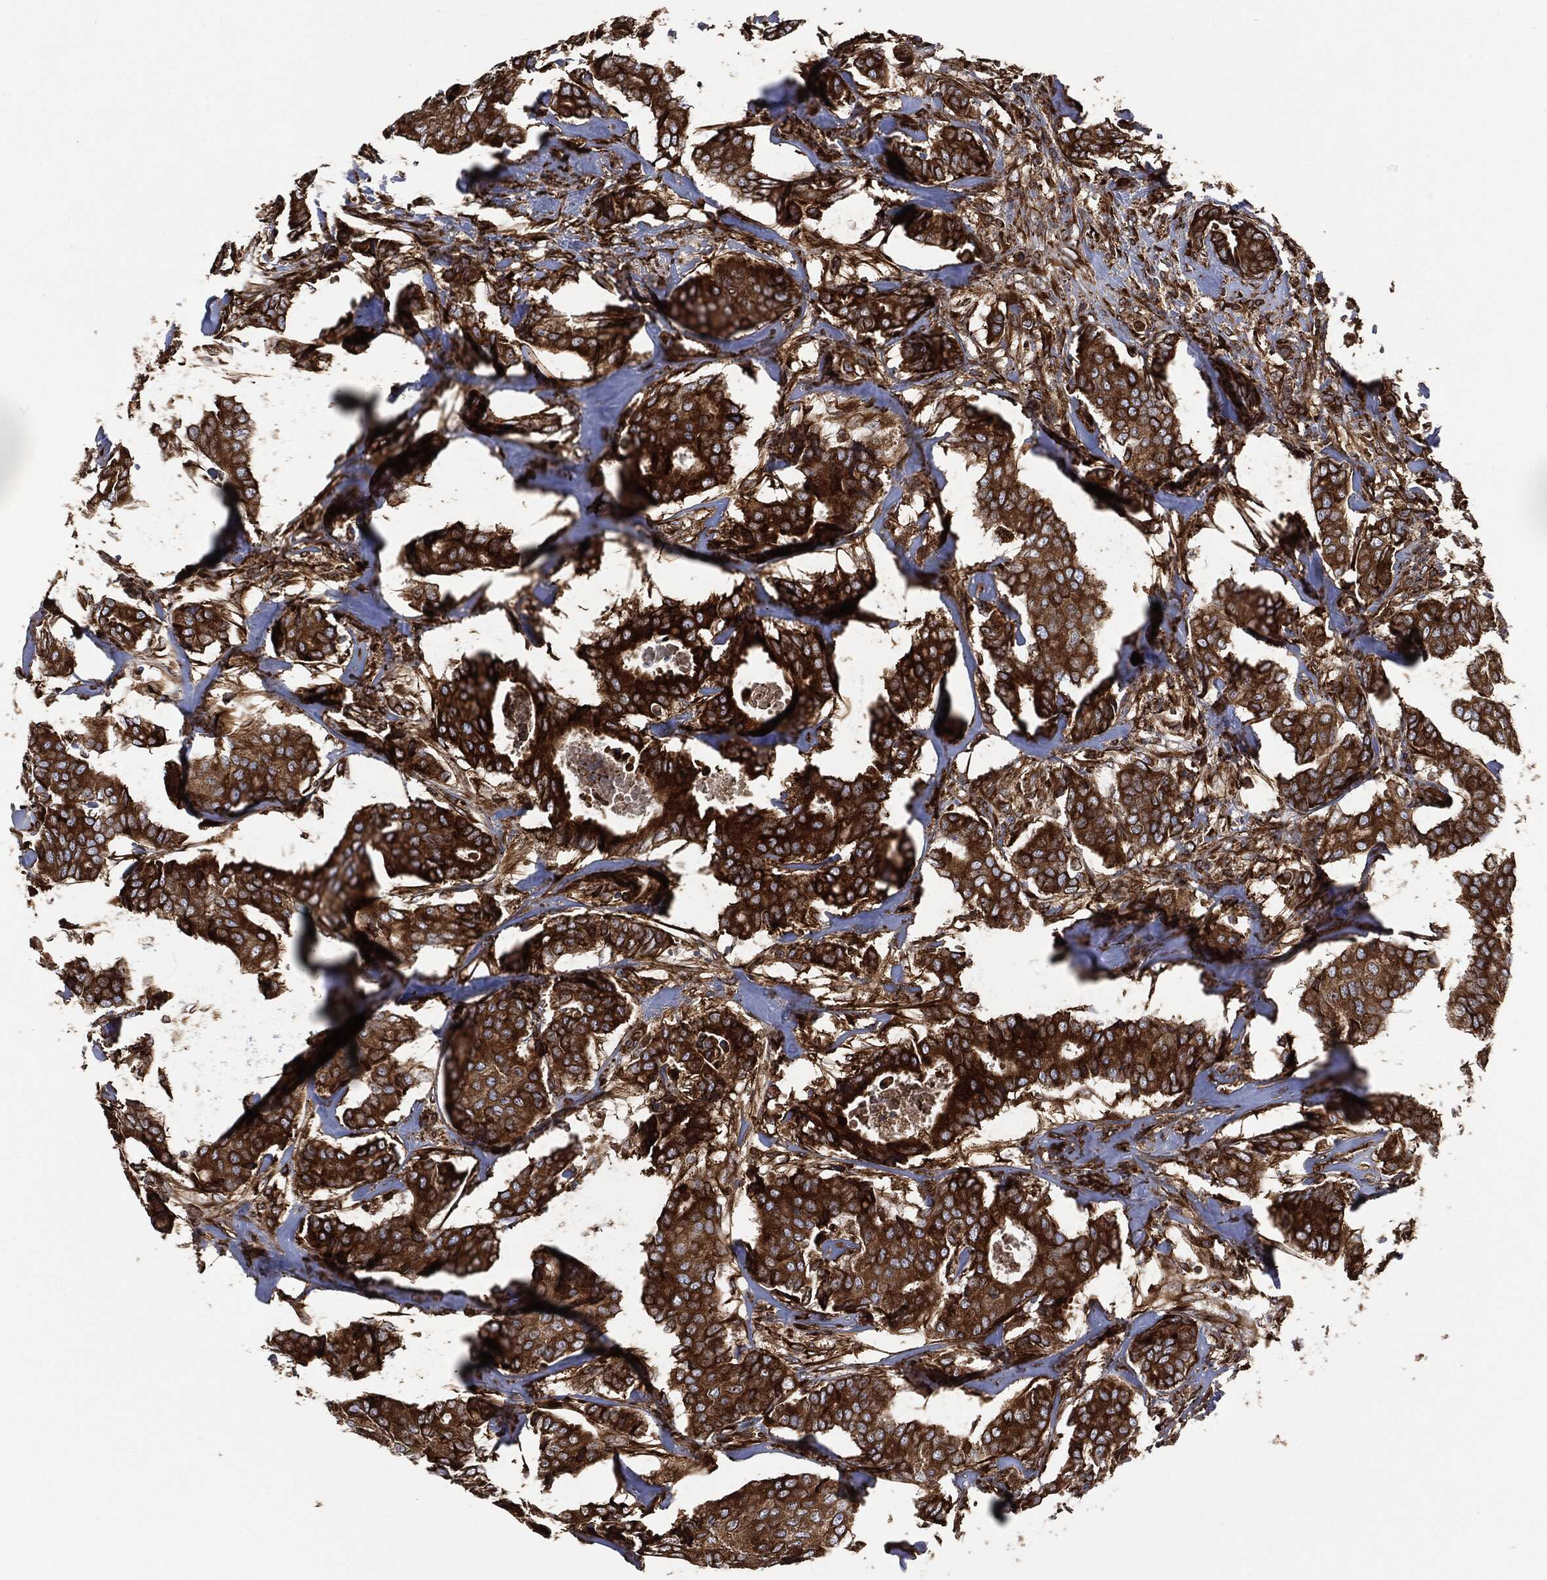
{"staining": {"intensity": "strong", "quantity": ">75%", "location": "cytoplasmic/membranous"}, "tissue": "breast cancer", "cell_type": "Tumor cells", "image_type": "cancer", "snomed": [{"axis": "morphology", "description": "Duct carcinoma"}, {"axis": "topography", "description": "Breast"}], "caption": "Immunohistochemical staining of breast infiltrating ductal carcinoma shows strong cytoplasmic/membranous protein positivity in approximately >75% of tumor cells.", "gene": "AMFR", "patient": {"sex": "female", "age": 75}}